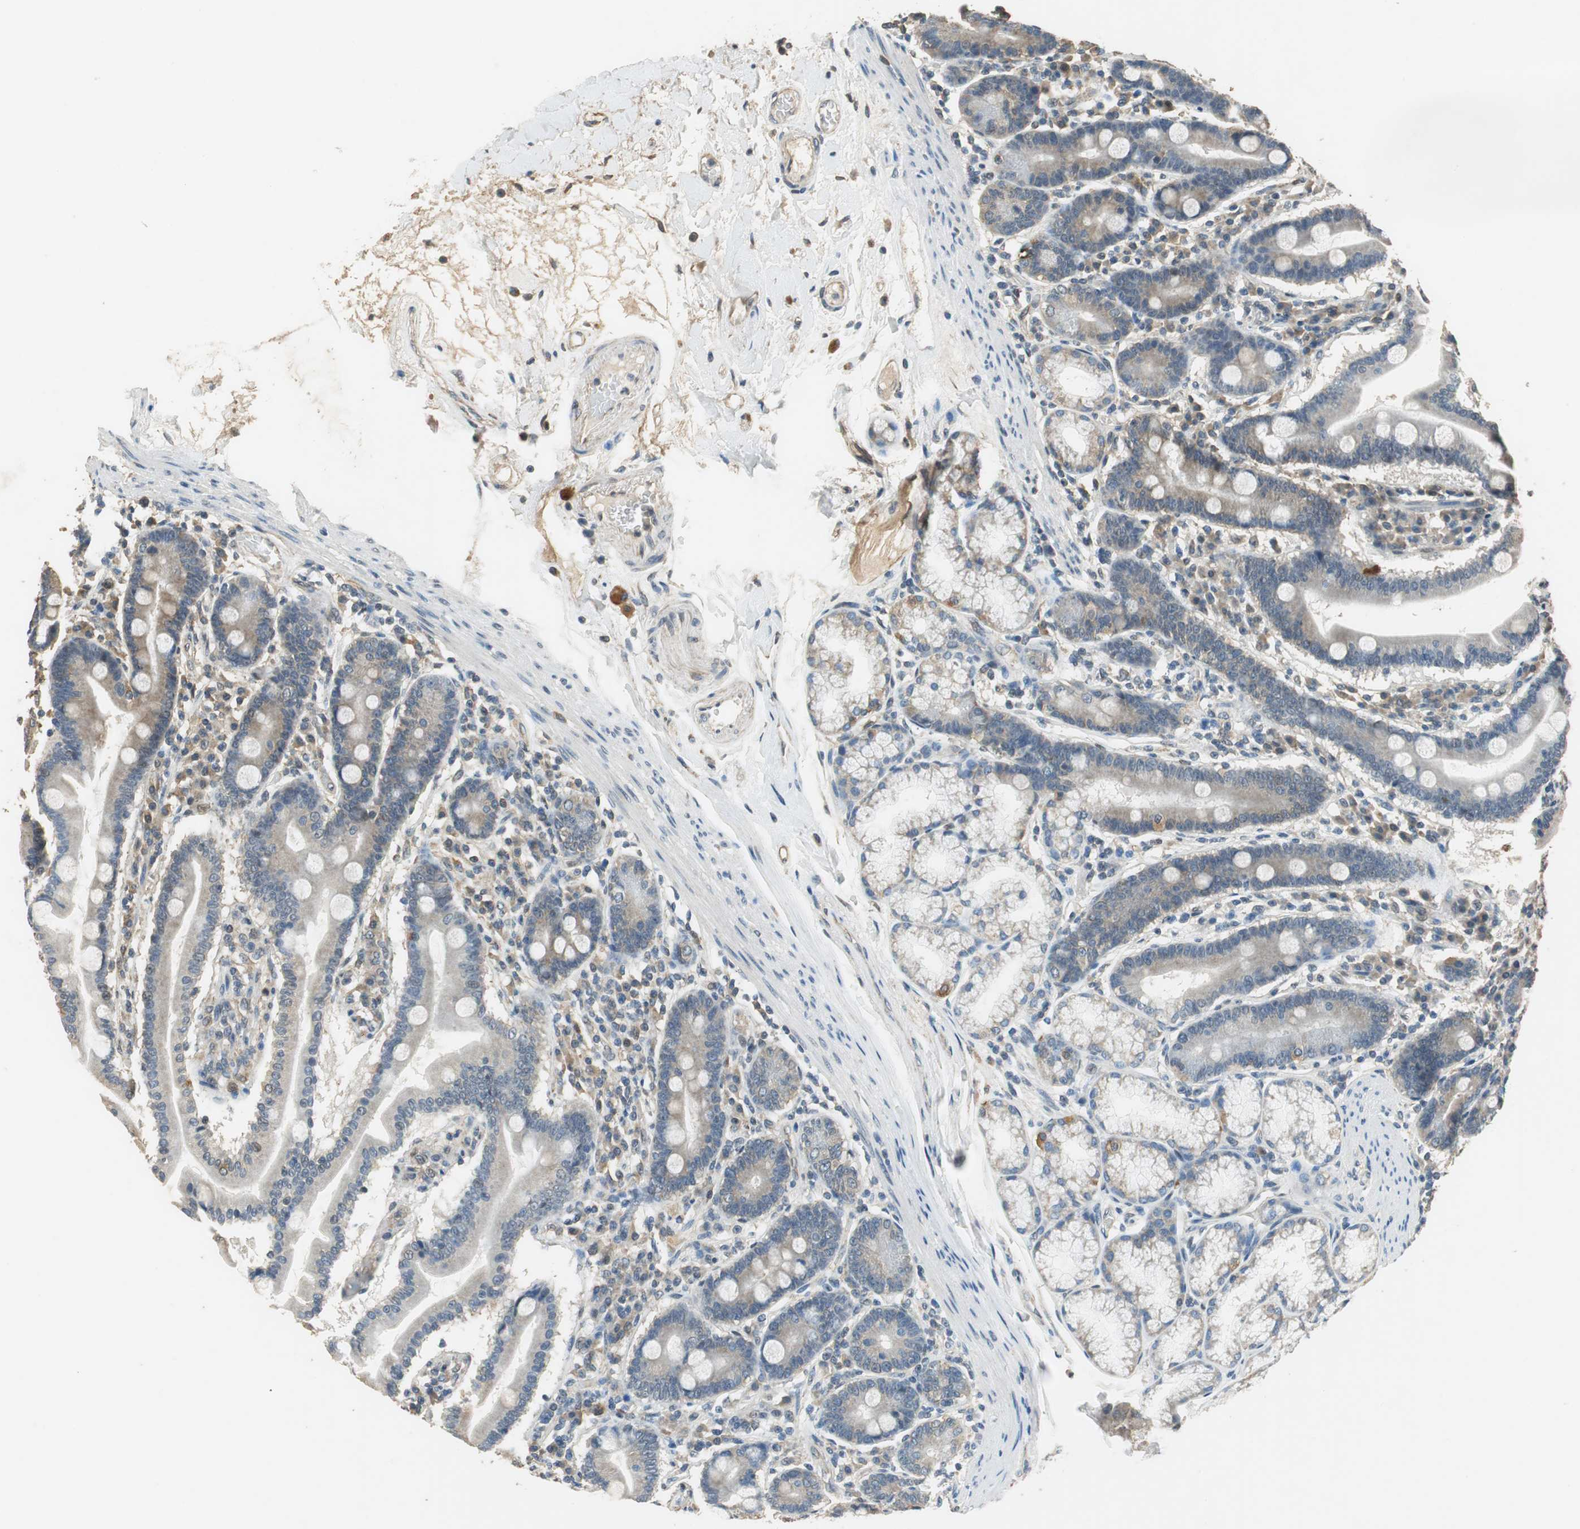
{"staining": {"intensity": "moderate", "quantity": "<25%", "location": "cytoplasmic/membranous"}, "tissue": "duodenum", "cell_type": "Glandular cells", "image_type": "normal", "snomed": [{"axis": "morphology", "description": "Normal tissue, NOS"}, {"axis": "topography", "description": "Duodenum"}], "caption": "Brown immunohistochemical staining in unremarkable human duodenum reveals moderate cytoplasmic/membranous positivity in about <25% of glandular cells.", "gene": "ALDH4A1", "patient": {"sex": "female", "age": 64}}